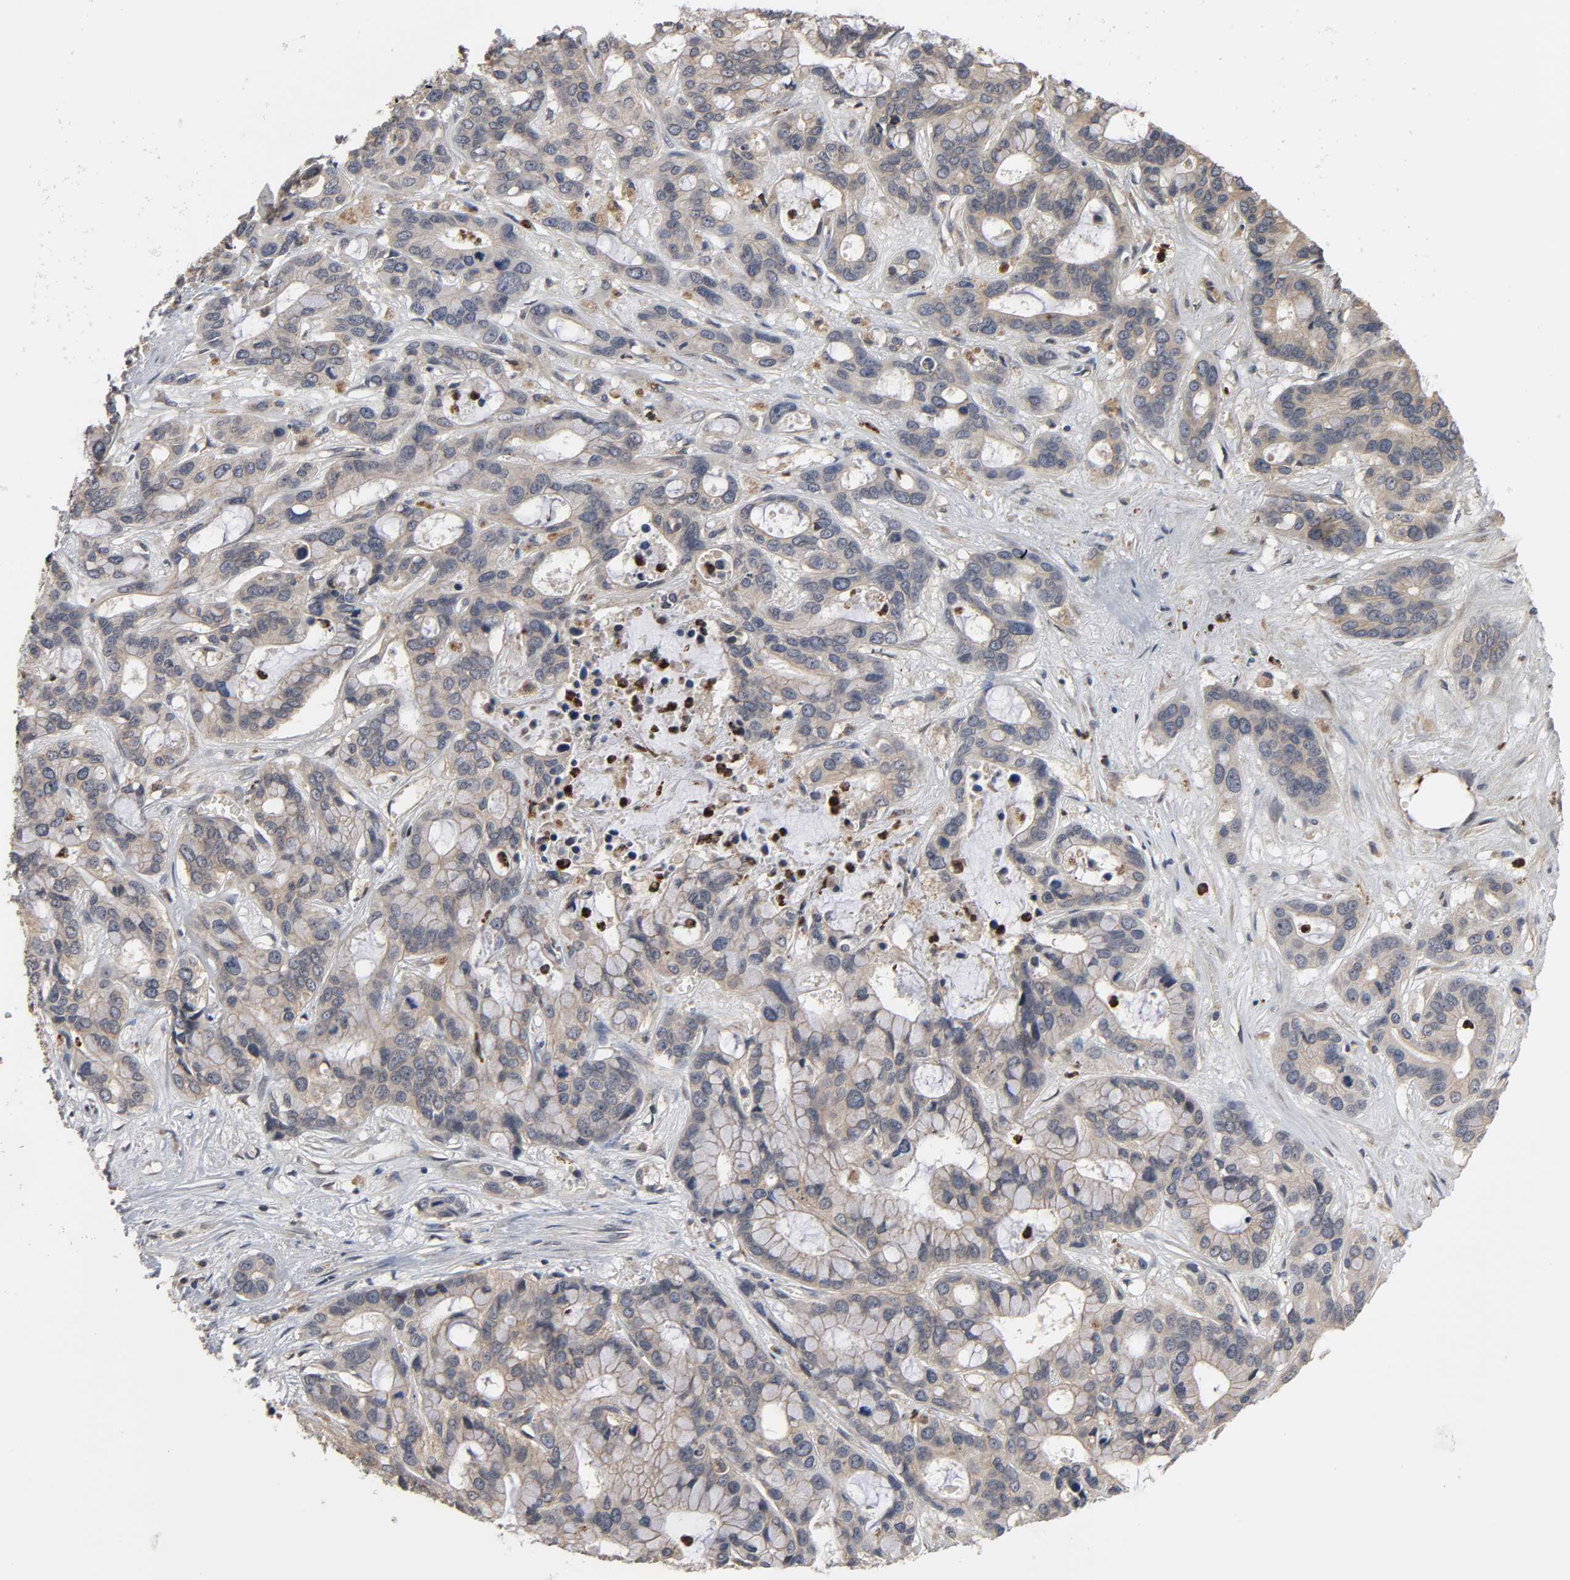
{"staining": {"intensity": "weak", "quantity": ">75%", "location": "cytoplasmic/membranous"}, "tissue": "liver cancer", "cell_type": "Tumor cells", "image_type": "cancer", "snomed": [{"axis": "morphology", "description": "Cholangiocarcinoma"}, {"axis": "topography", "description": "Liver"}], "caption": "The micrograph displays staining of liver cancer (cholangiocarcinoma), revealing weak cytoplasmic/membranous protein staining (brown color) within tumor cells.", "gene": "CCDC175", "patient": {"sex": "female", "age": 65}}